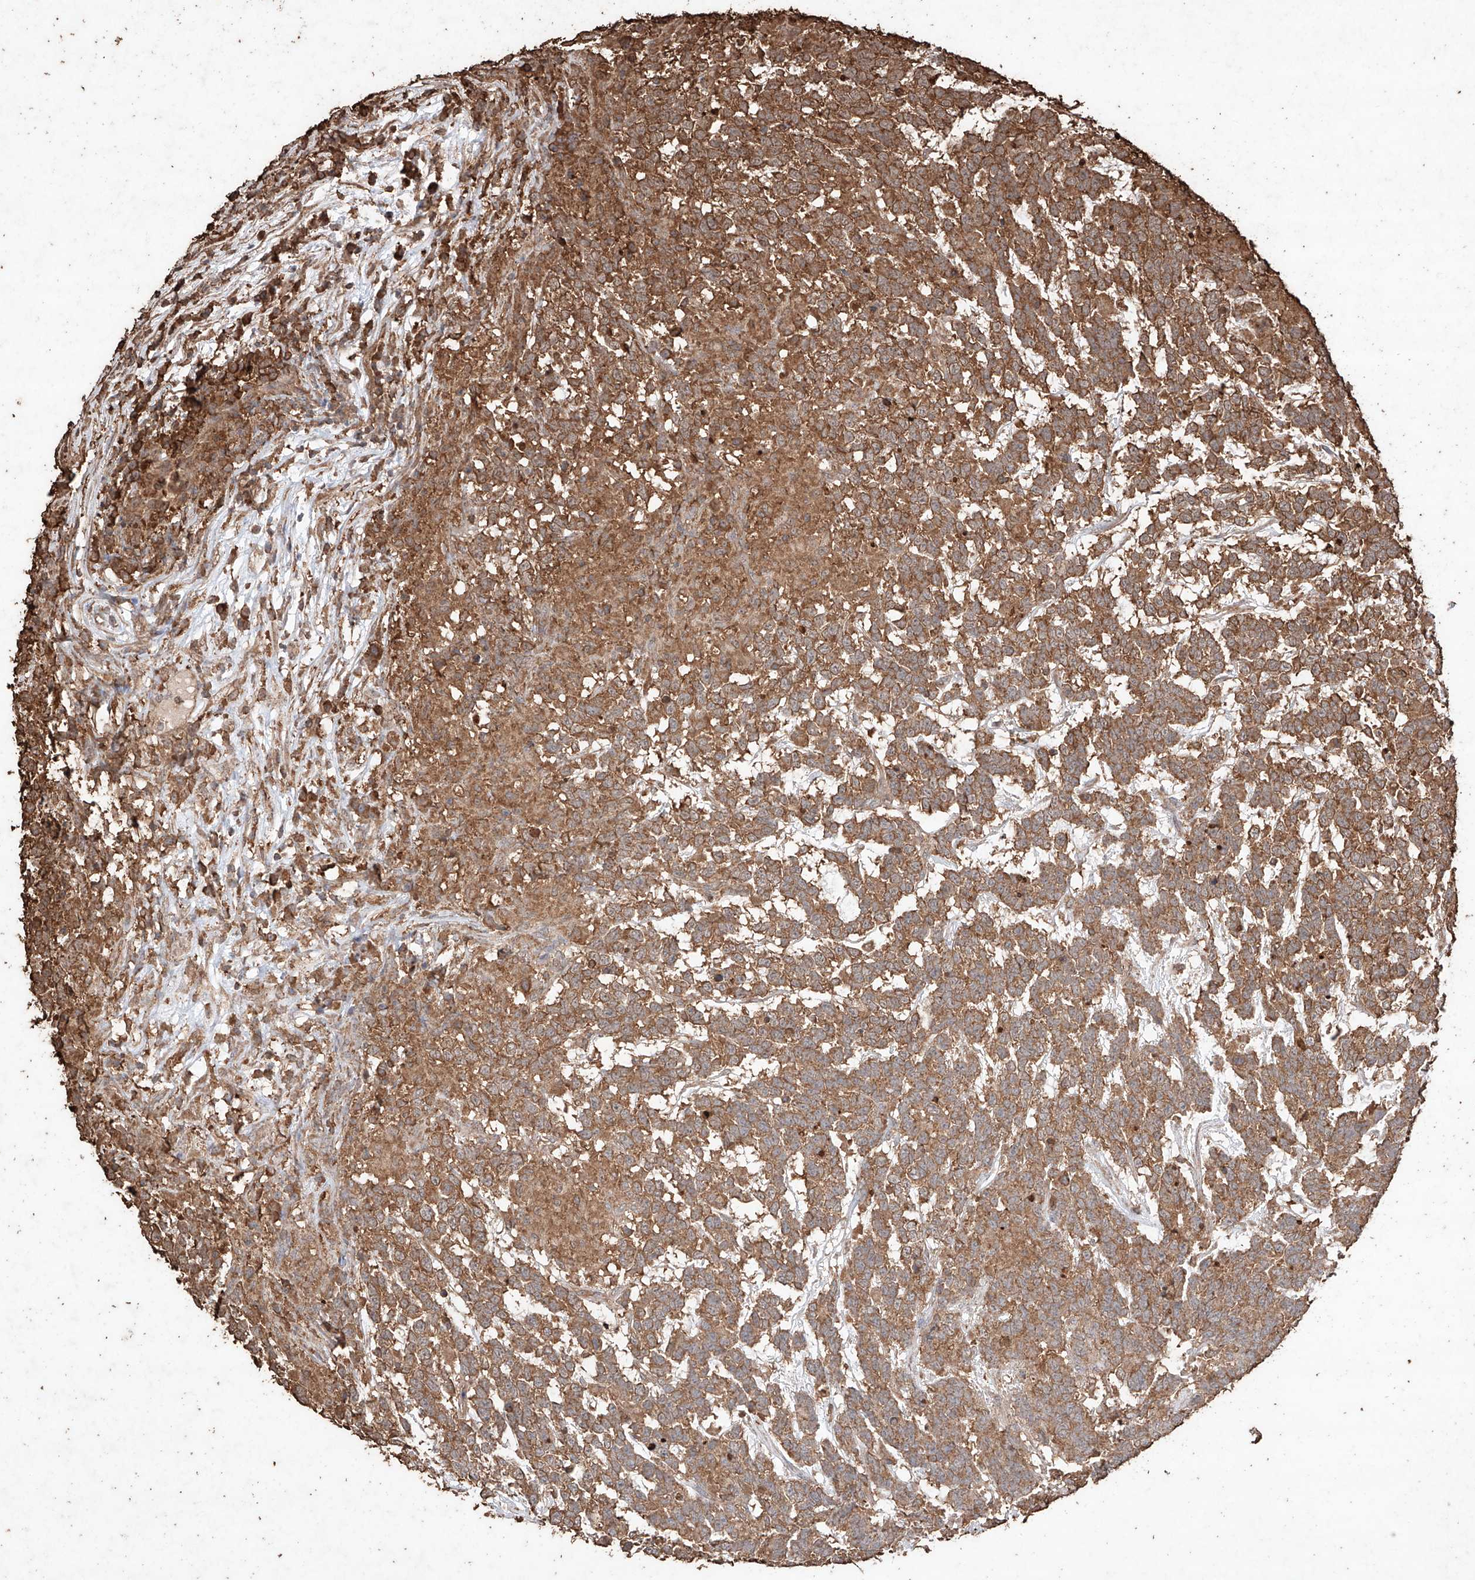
{"staining": {"intensity": "strong", "quantity": ">75%", "location": "cytoplasmic/membranous"}, "tissue": "testis cancer", "cell_type": "Tumor cells", "image_type": "cancer", "snomed": [{"axis": "morphology", "description": "Carcinoma, Embryonal, NOS"}, {"axis": "topography", "description": "Testis"}], "caption": "Embryonal carcinoma (testis) stained for a protein shows strong cytoplasmic/membranous positivity in tumor cells.", "gene": "M6PR", "patient": {"sex": "male", "age": 26}}